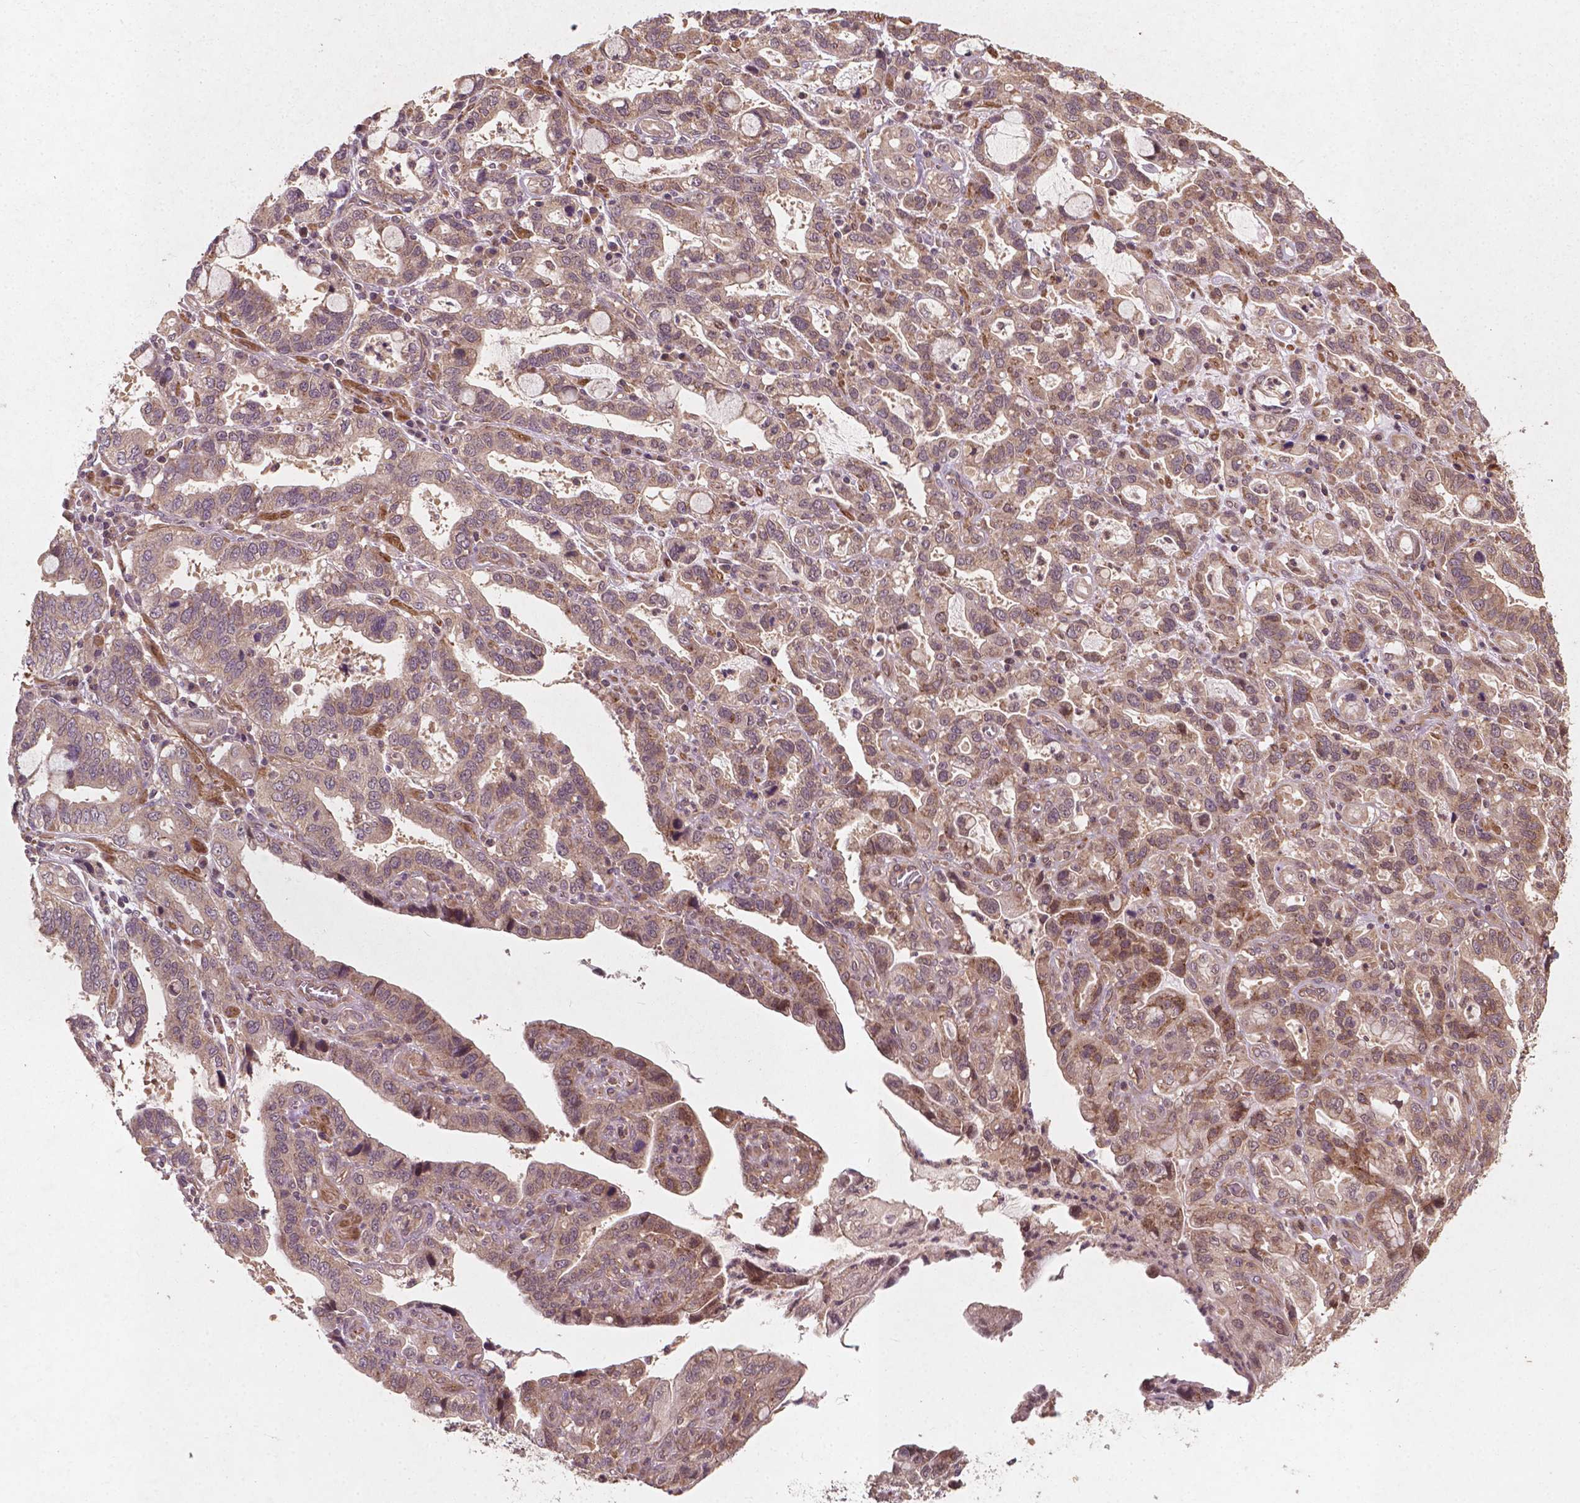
{"staining": {"intensity": "weak", "quantity": ">75%", "location": "cytoplasmic/membranous"}, "tissue": "stomach cancer", "cell_type": "Tumor cells", "image_type": "cancer", "snomed": [{"axis": "morphology", "description": "Adenocarcinoma, NOS"}, {"axis": "topography", "description": "Stomach, lower"}], "caption": "DAB immunohistochemical staining of human stomach cancer shows weak cytoplasmic/membranous protein expression in about >75% of tumor cells.", "gene": "CYFIP2", "patient": {"sex": "female", "age": 76}}